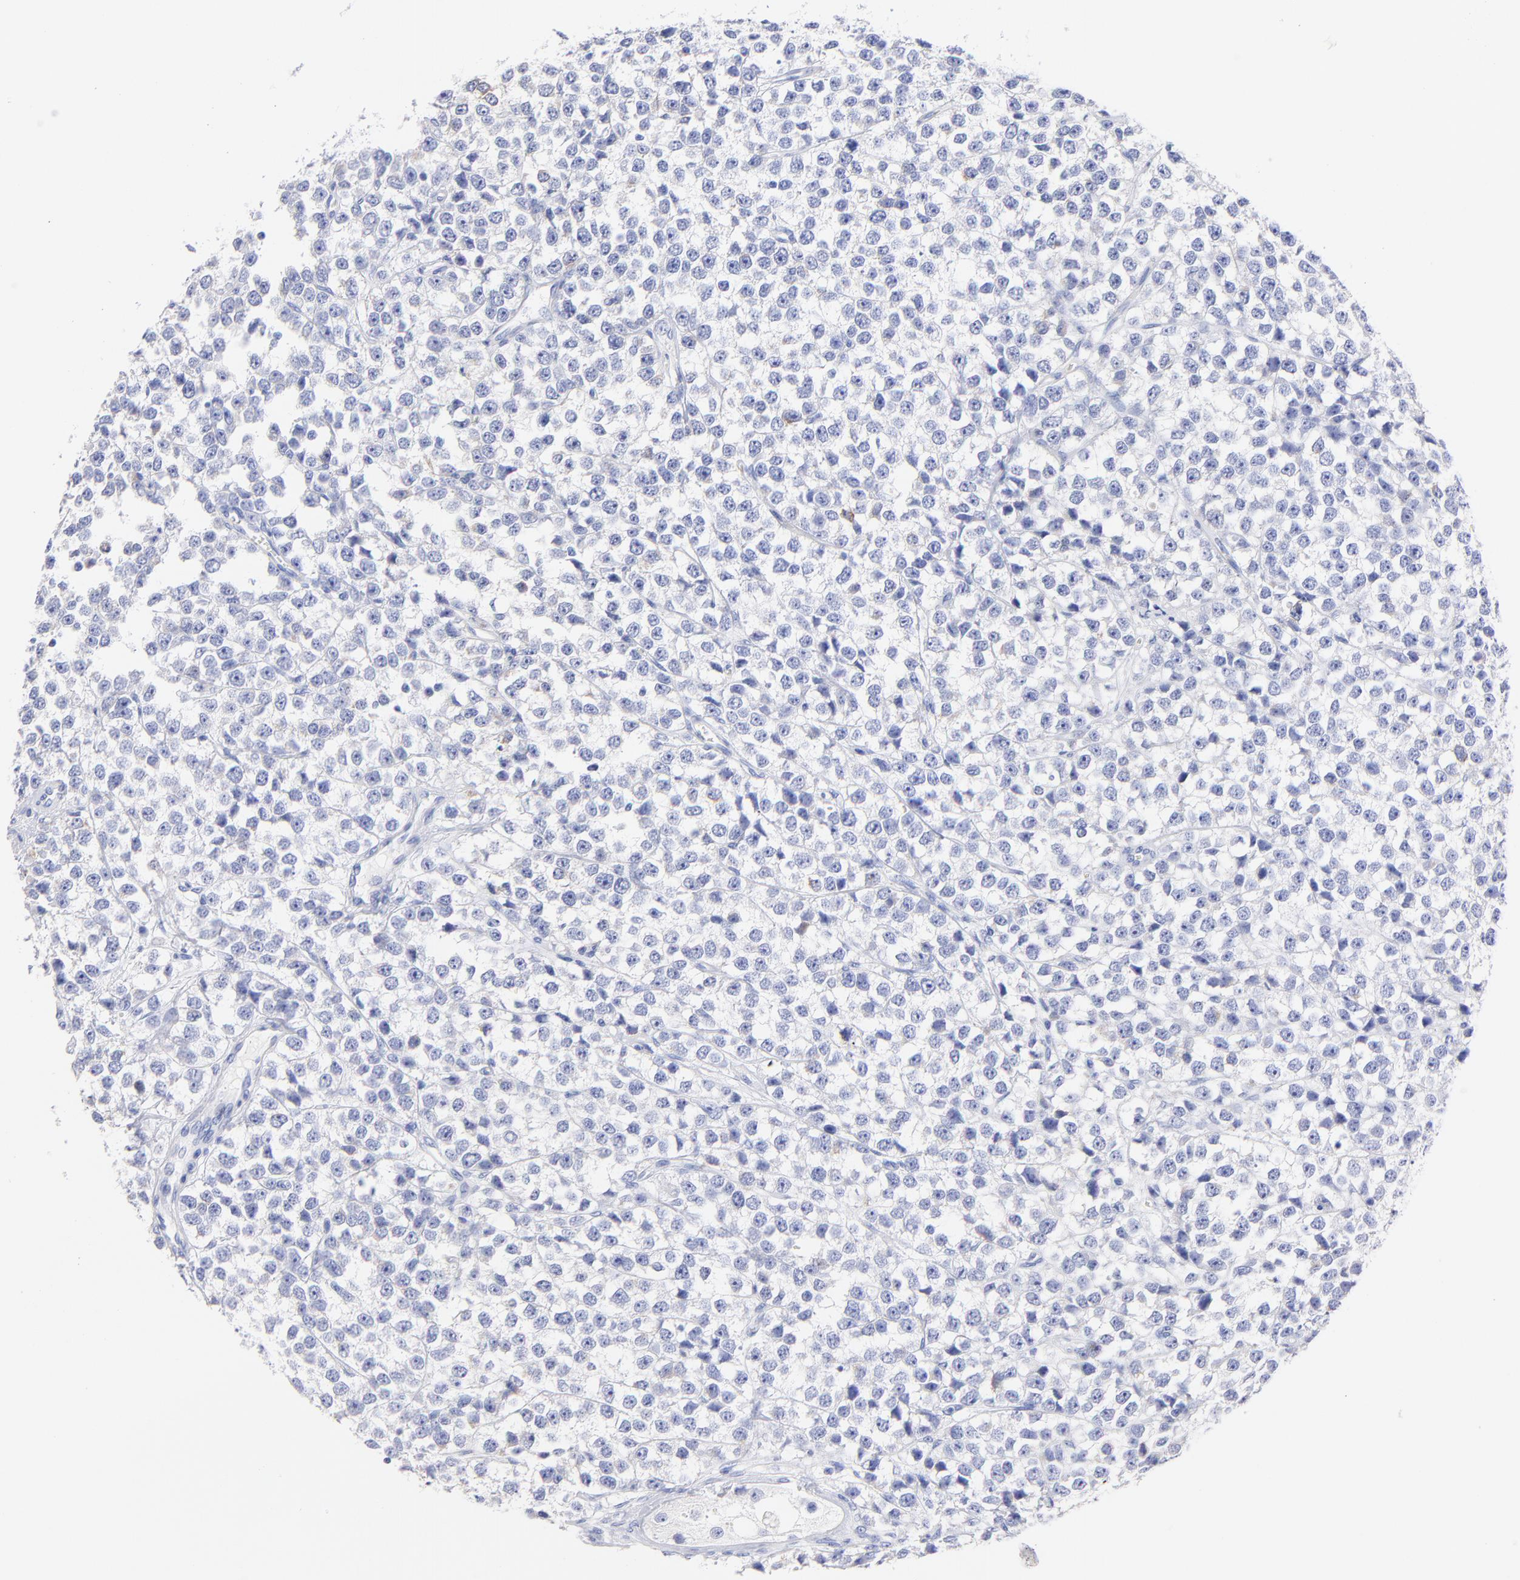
{"staining": {"intensity": "negative", "quantity": "none", "location": "none"}, "tissue": "testis cancer", "cell_type": "Tumor cells", "image_type": "cancer", "snomed": [{"axis": "morphology", "description": "Seminoma, NOS"}, {"axis": "topography", "description": "Testis"}], "caption": "DAB immunohistochemical staining of testis seminoma reveals no significant positivity in tumor cells. The staining is performed using DAB (3,3'-diaminobenzidine) brown chromogen with nuclei counter-stained in using hematoxylin.", "gene": "C1QTNF6", "patient": {"sex": "male", "age": 25}}